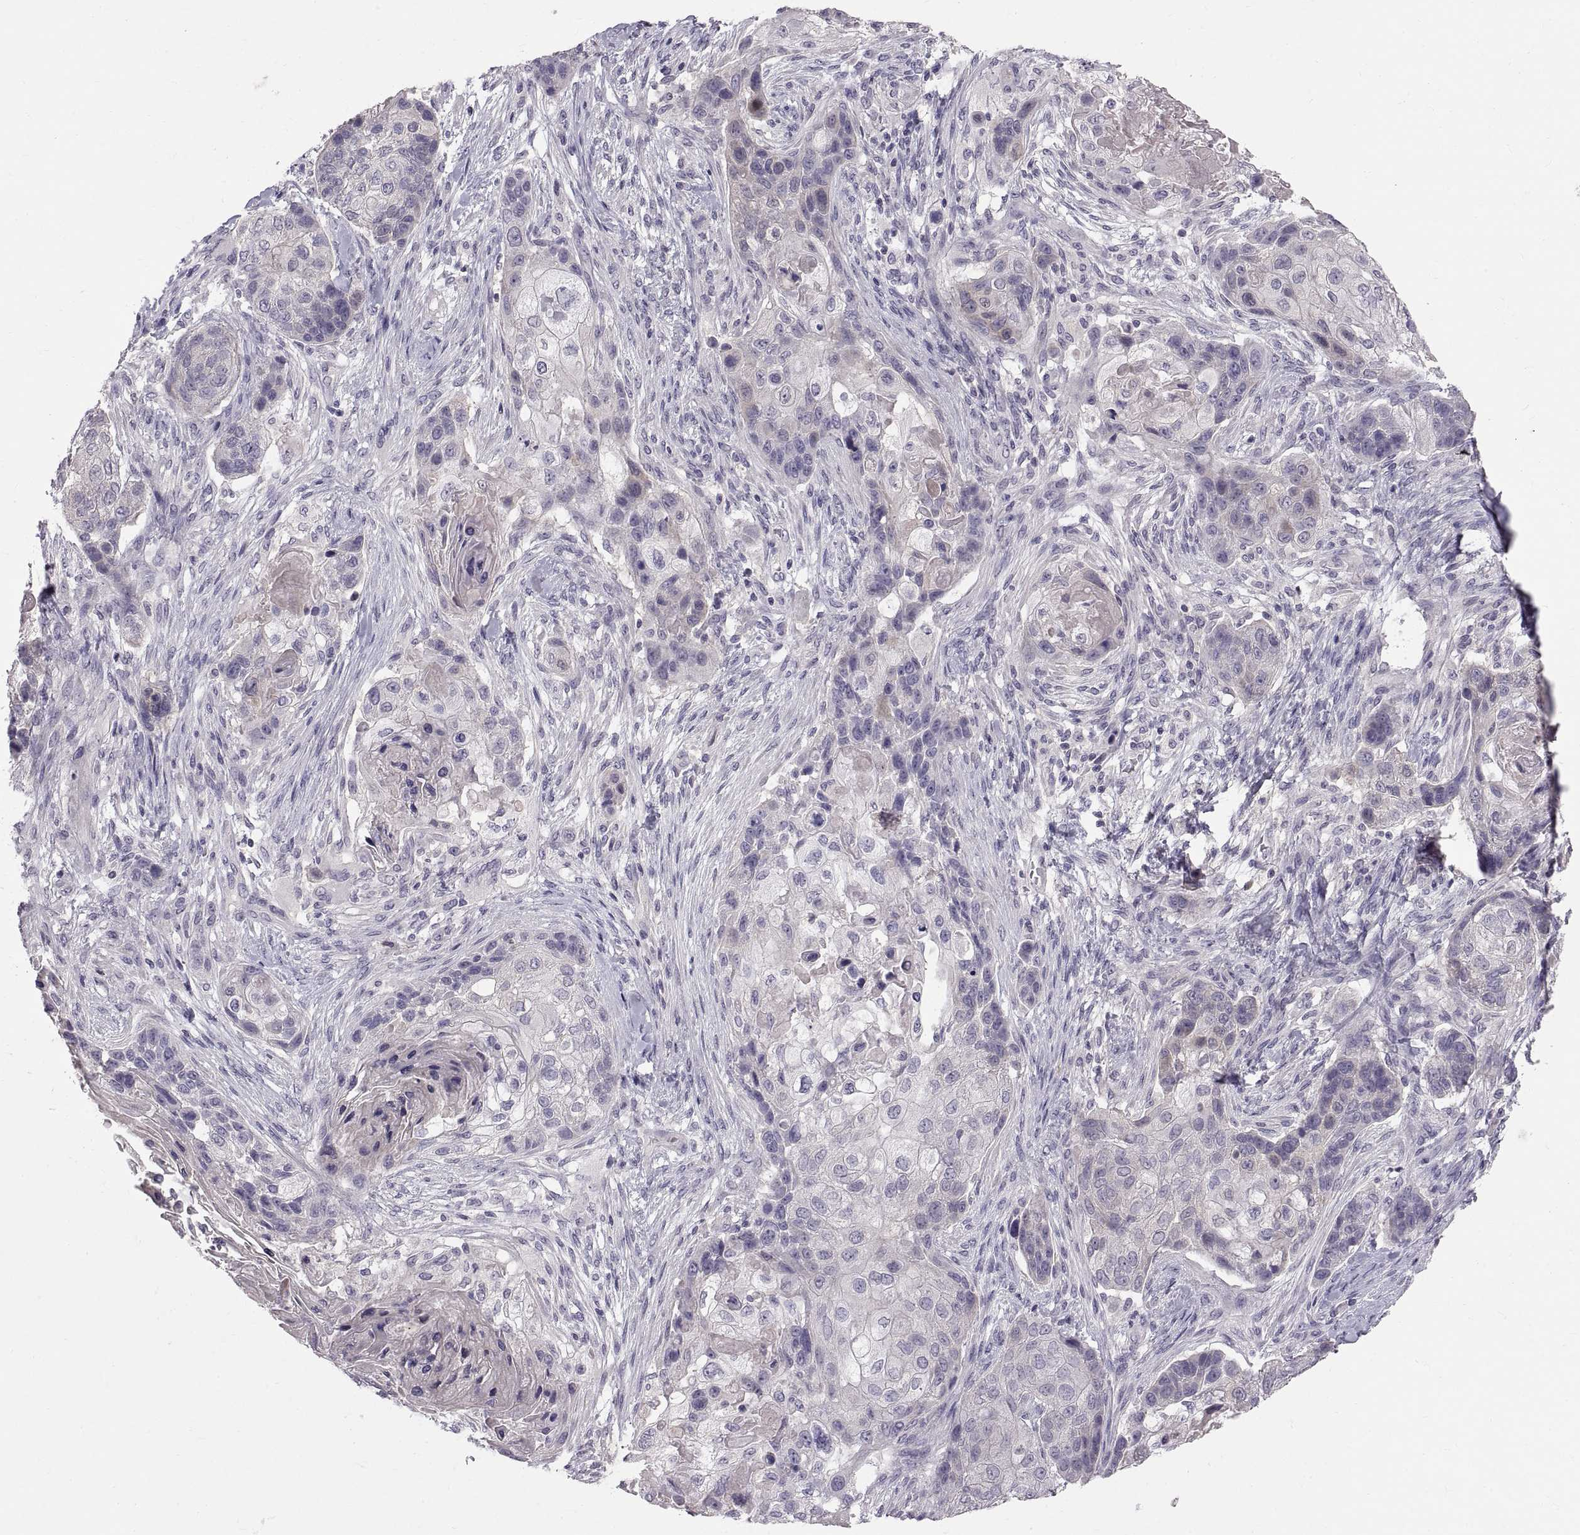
{"staining": {"intensity": "negative", "quantity": "none", "location": "none"}, "tissue": "lung cancer", "cell_type": "Tumor cells", "image_type": "cancer", "snomed": [{"axis": "morphology", "description": "Squamous cell carcinoma, NOS"}, {"axis": "topography", "description": "Lung"}], "caption": "Immunohistochemical staining of human lung cancer (squamous cell carcinoma) displays no significant staining in tumor cells. (DAB (3,3'-diaminobenzidine) IHC with hematoxylin counter stain).", "gene": "WFDC8", "patient": {"sex": "male", "age": 69}}